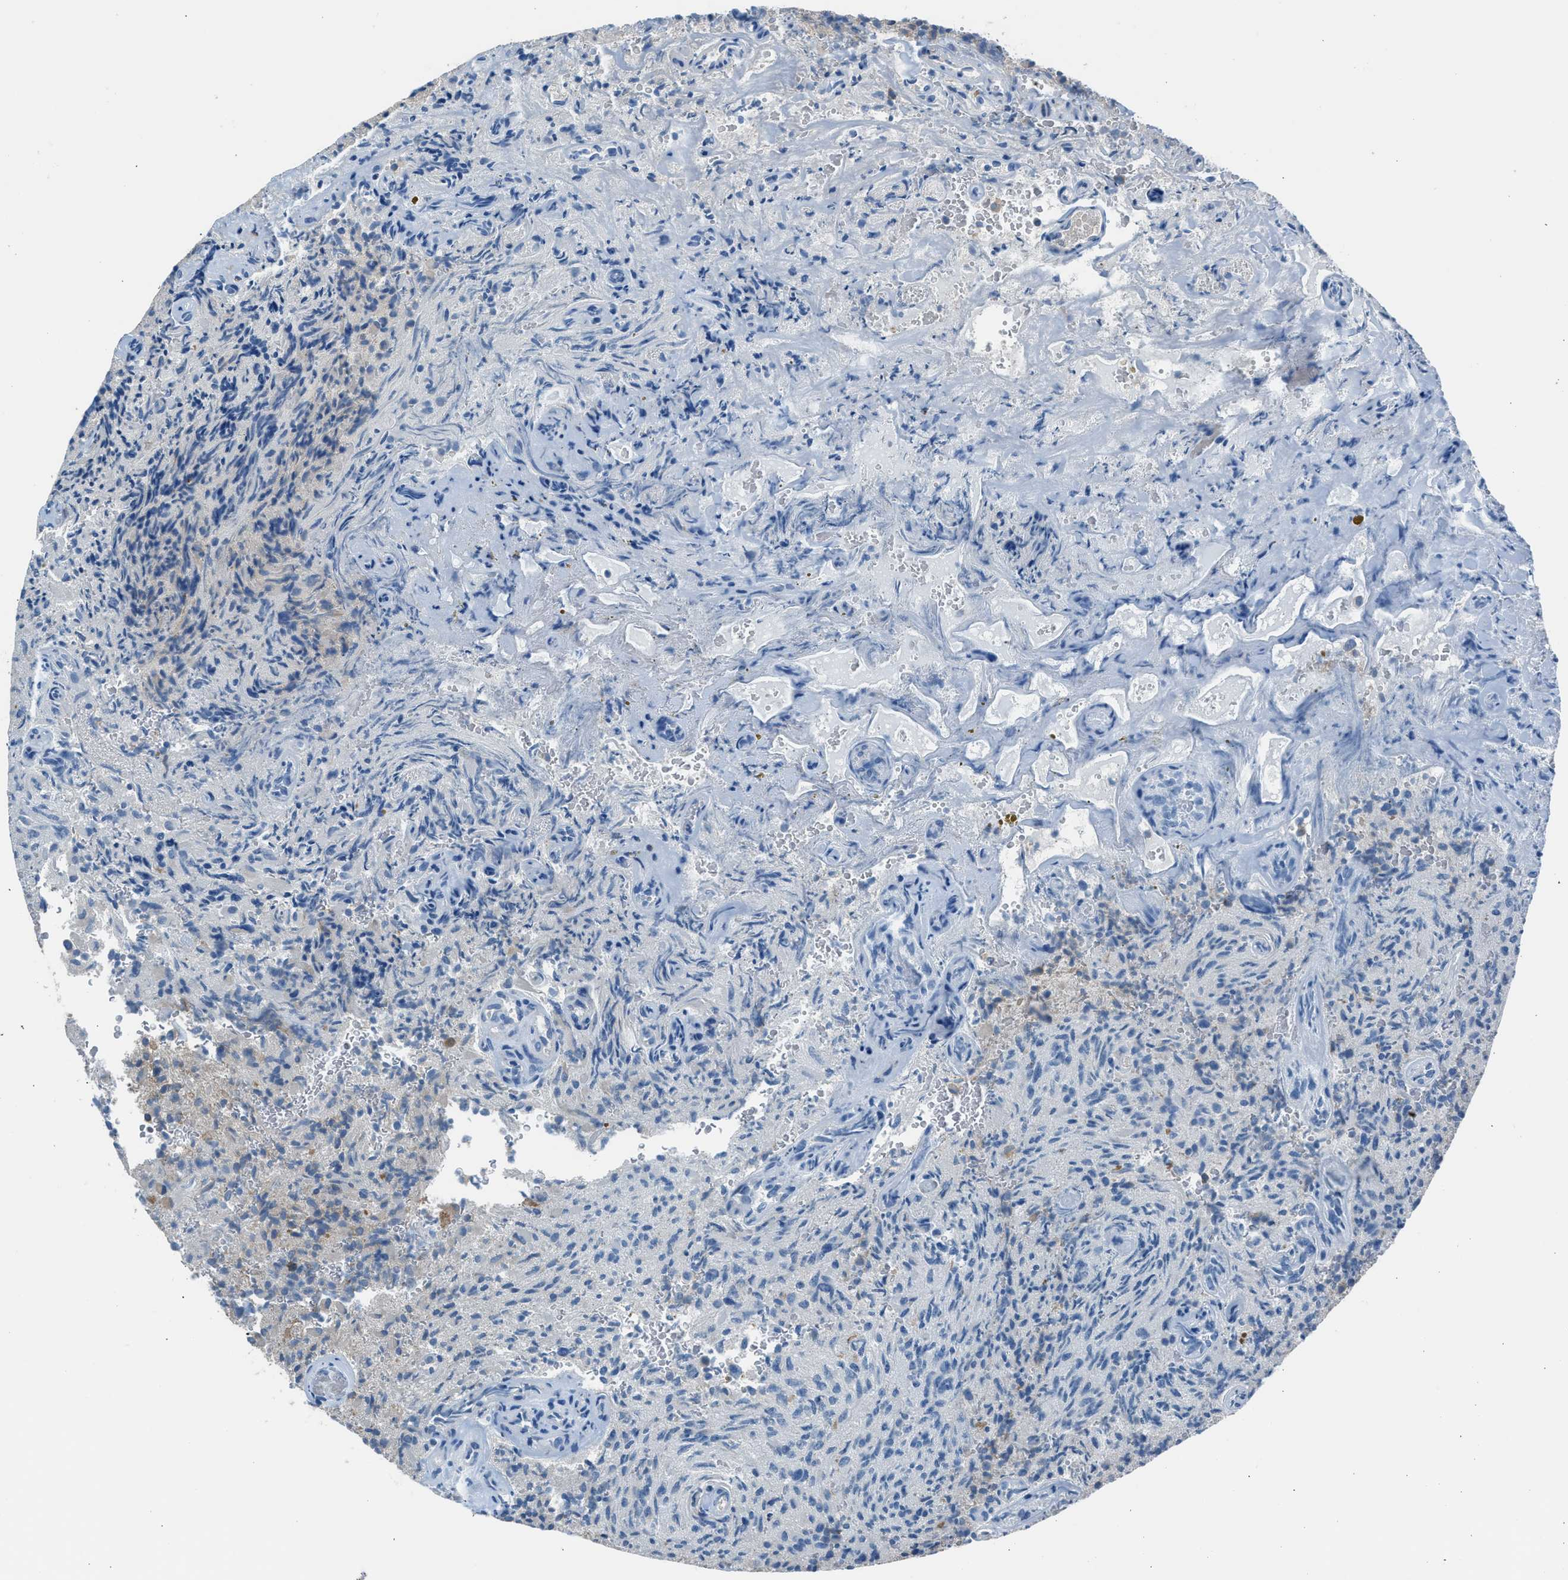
{"staining": {"intensity": "weak", "quantity": "25%-75%", "location": "cytoplasmic/membranous"}, "tissue": "glioma", "cell_type": "Tumor cells", "image_type": "cancer", "snomed": [{"axis": "morphology", "description": "Glioma, malignant, High grade"}, {"axis": "topography", "description": "Brain"}], "caption": "A histopathology image showing weak cytoplasmic/membranous expression in about 25%-75% of tumor cells in malignant glioma (high-grade), as visualized by brown immunohistochemical staining.", "gene": "RNF41", "patient": {"sex": "male", "age": 71}}